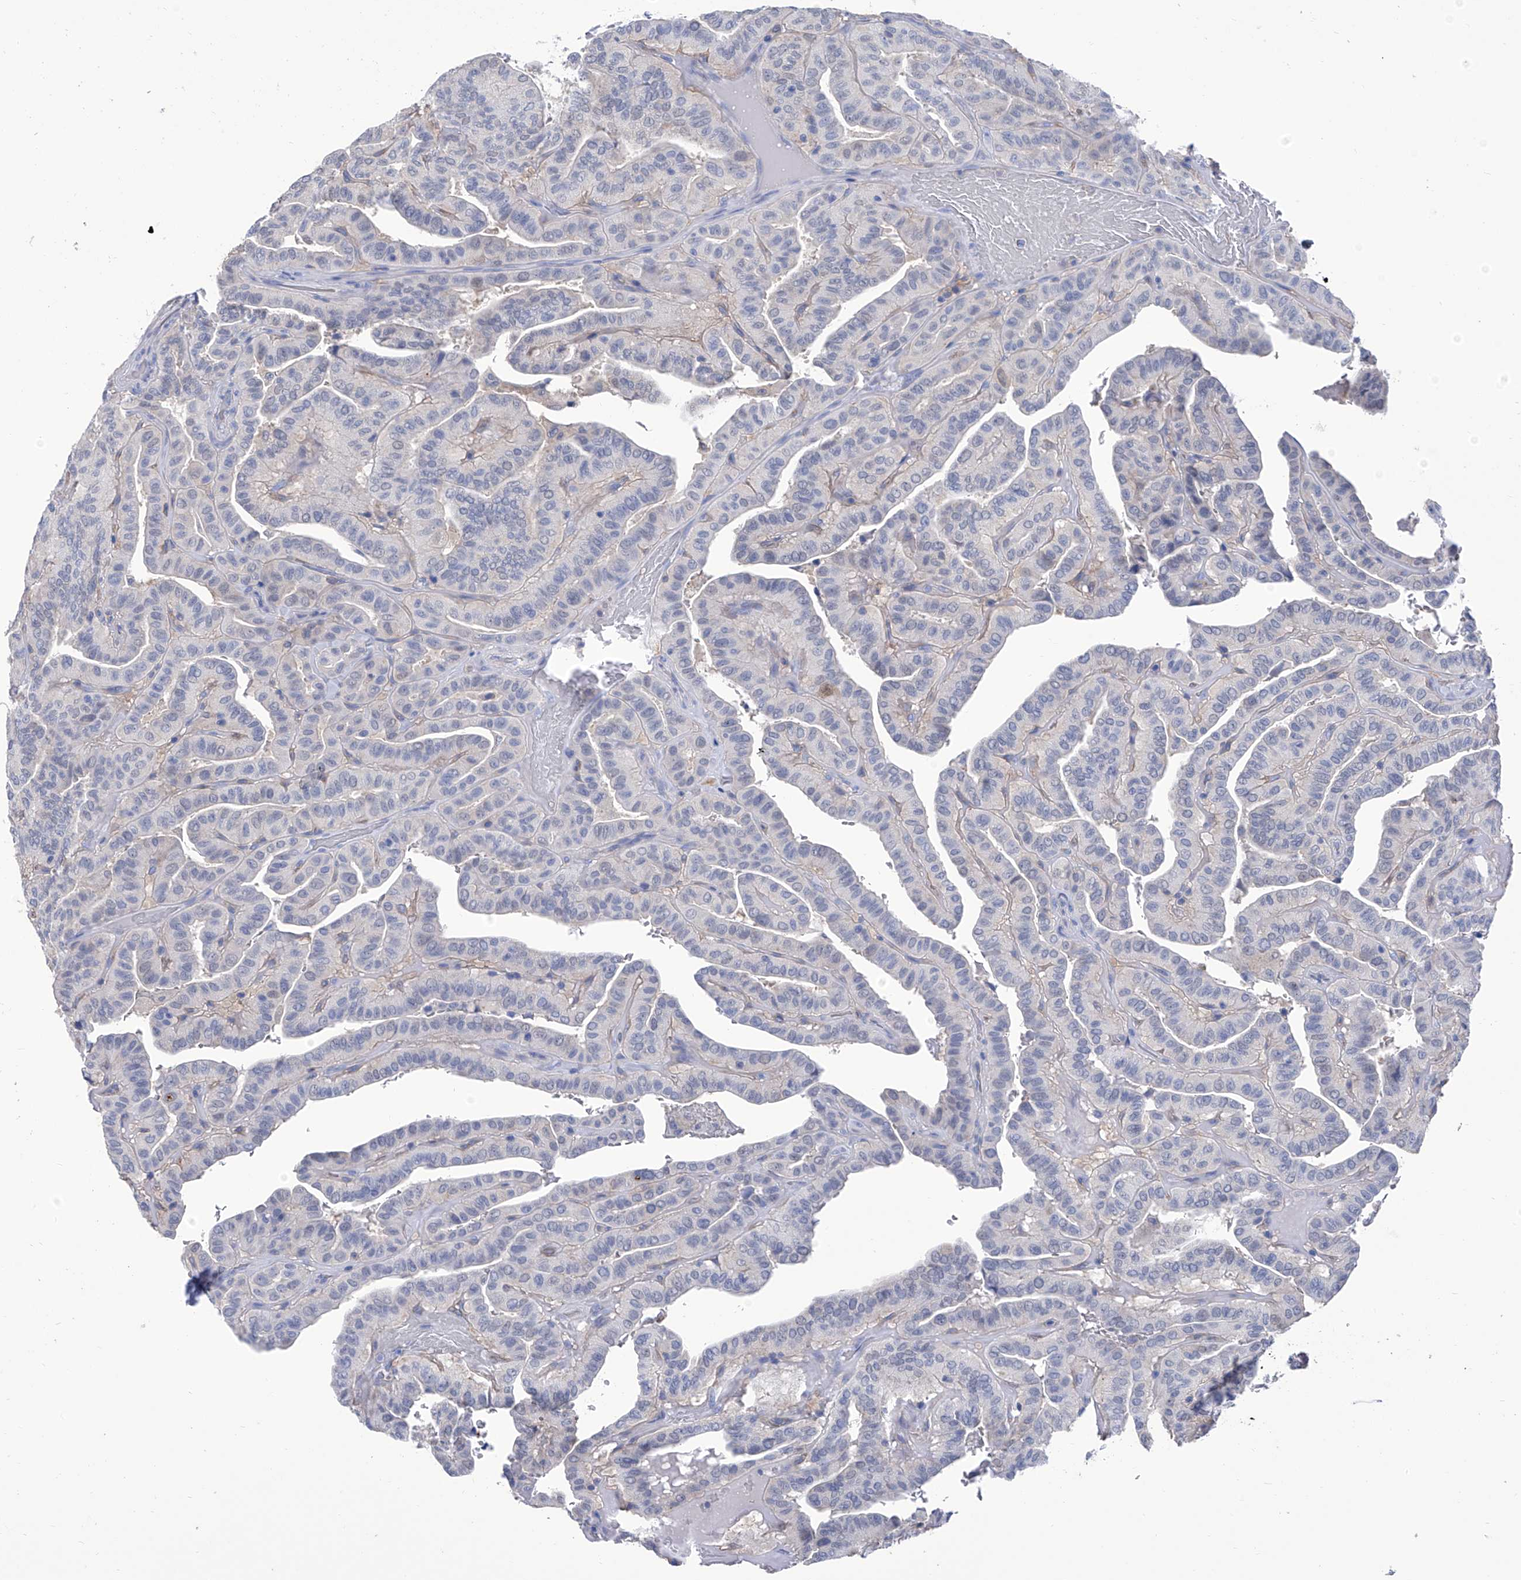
{"staining": {"intensity": "negative", "quantity": "none", "location": "none"}, "tissue": "thyroid cancer", "cell_type": "Tumor cells", "image_type": "cancer", "snomed": [{"axis": "morphology", "description": "Papillary adenocarcinoma, NOS"}, {"axis": "topography", "description": "Thyroid gland"}], "caption": "This is an immunohistochemistry (IHC) histopathology image of thyroid cancer. There is no positivity in tumor cells.", "gene": "SMS", "patient": {"sex": "male", "age": 77}}